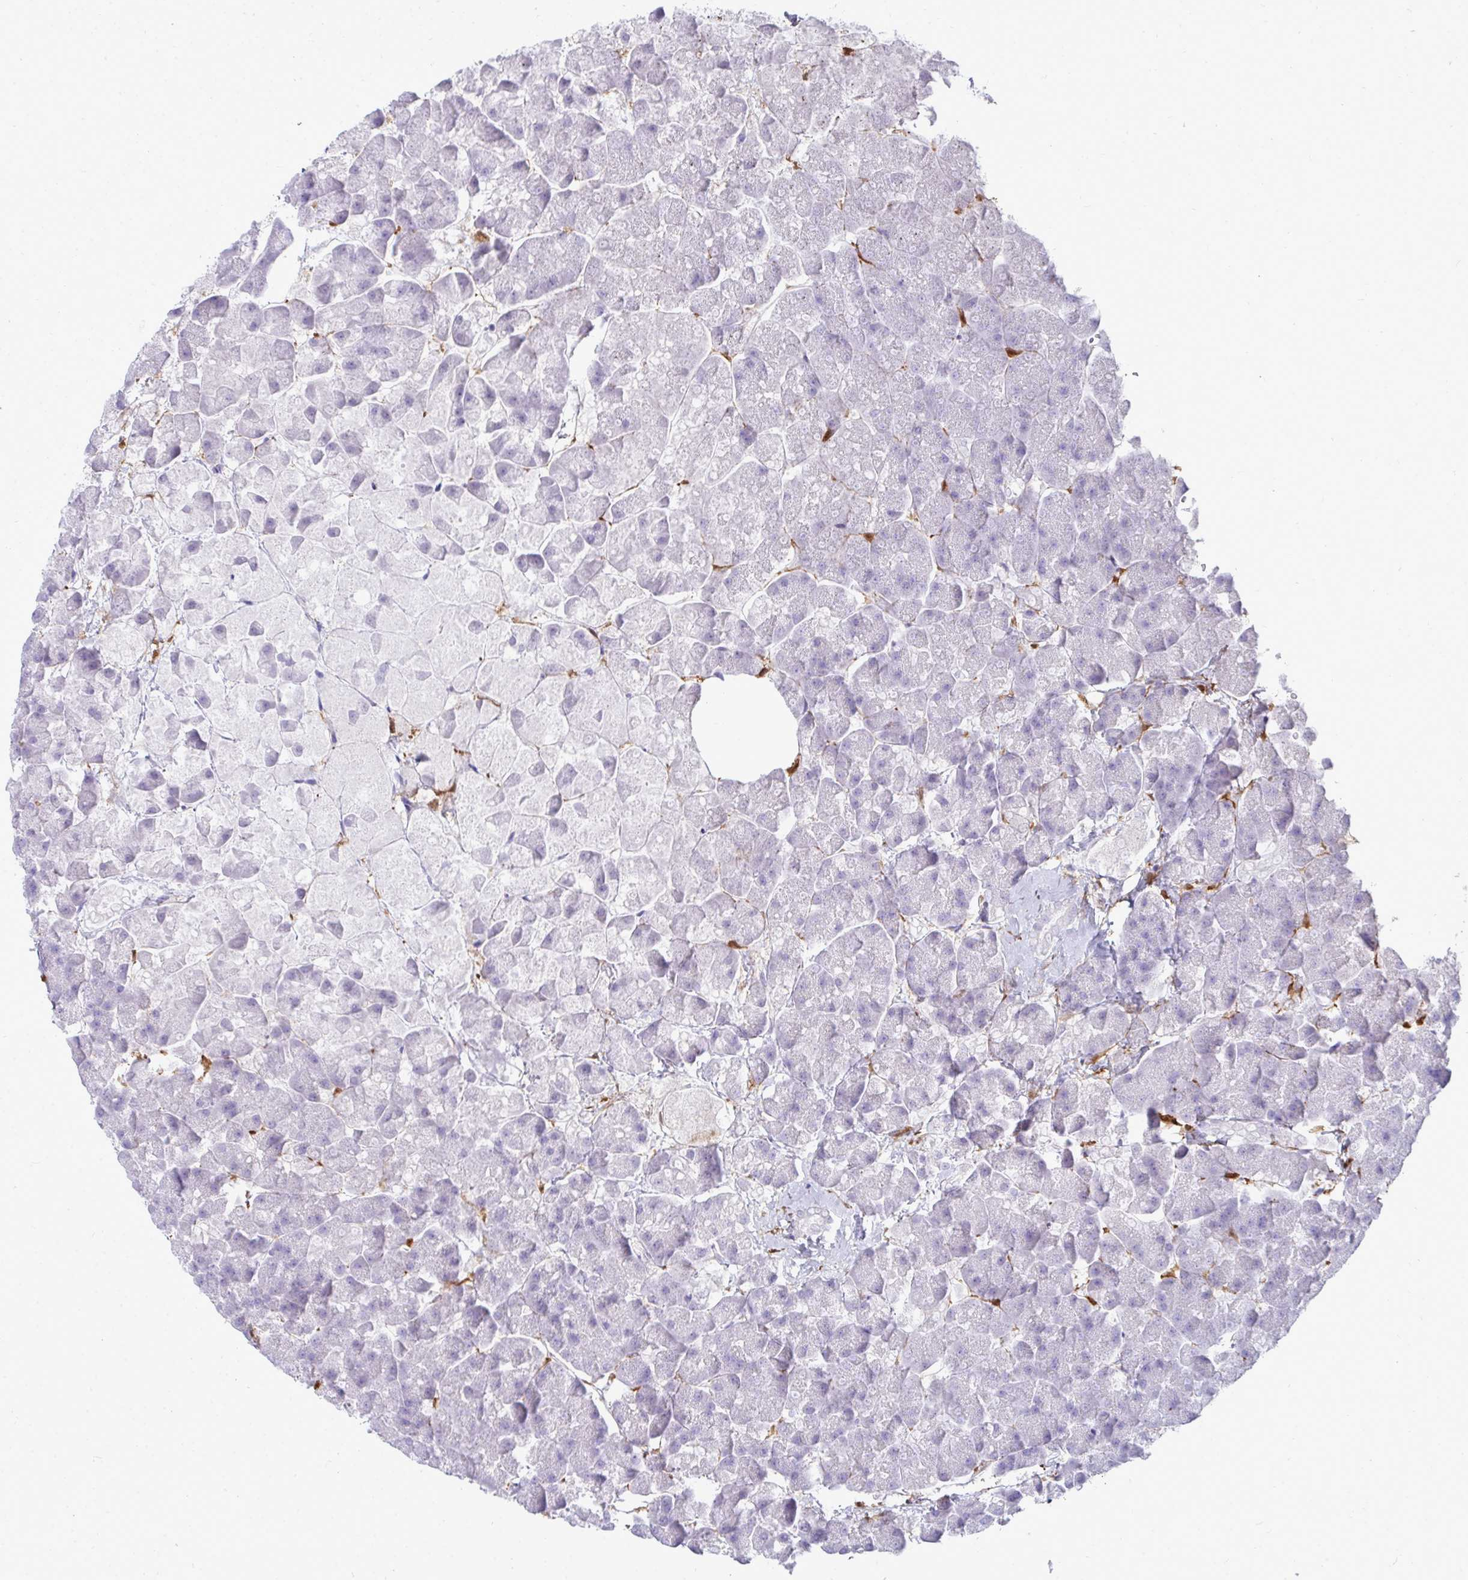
{"staining": {"intensity": "negative", "quantity": "none", "location": "none"}, "tissue": "pancreas", "cell_type": "Exocrine glandular cells", "image_type": "normal", "snomed": [{"axis": "morphology", "description": "Normal tissue, NOS"}, {"axis": "topography", "description": "Pancreas"}, {"axis": "topography", "description": "Peripheral nerve tissue"}], "caption": "This is an immunohistochemistry (IHC) micrograph of benign pancreas. There is no positivity in exocrine glandular cells.", "gene": "HSPB6", "patient": {"sex": "male", "age": 54}}